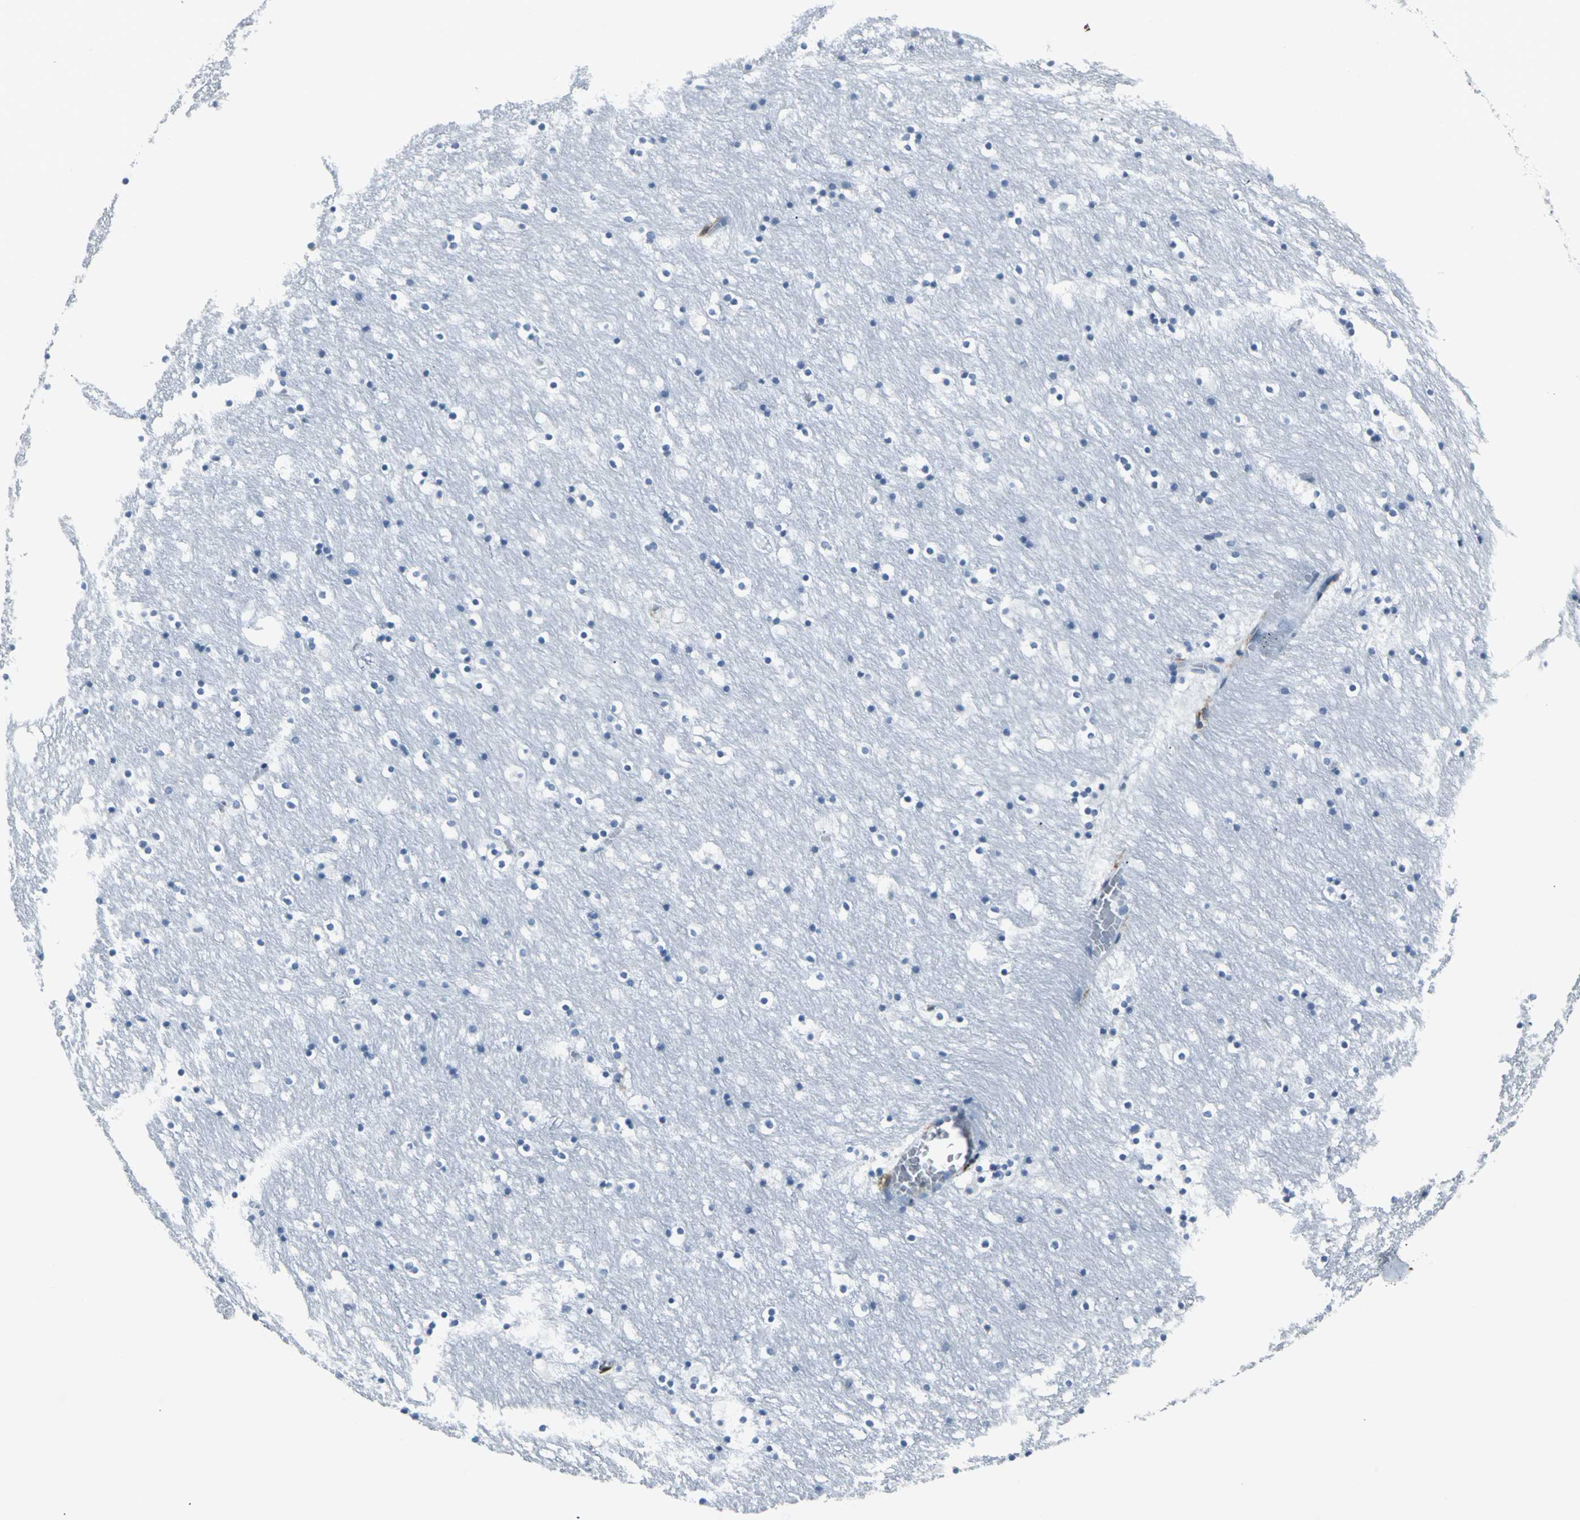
{"staining": {"intensity": "weak", "quantity": "<25%", "location": "cytoplasmic/membranous"}, "tissue": "caudate", "cell_type": "Glial cells", "image_type": "normal", "snomed": [{"axis": "morphology", "description": "Normal tissue, NOS"}, {"axis": "topography", "description": "Lateral ventricle wall"}], "caption": "Immunohistochemistry (IHC) photomicrograph of unremarkable caudate: human caudate stained with DAB shows no significant protein positivity in glial cells. (Brightfield microscopy of DAB (3,3'-diaminobenzidine) immunohistochemistry at high magnification).", "gene": "IQGAP2", "patient": {"sex": "male", "age": 45}}